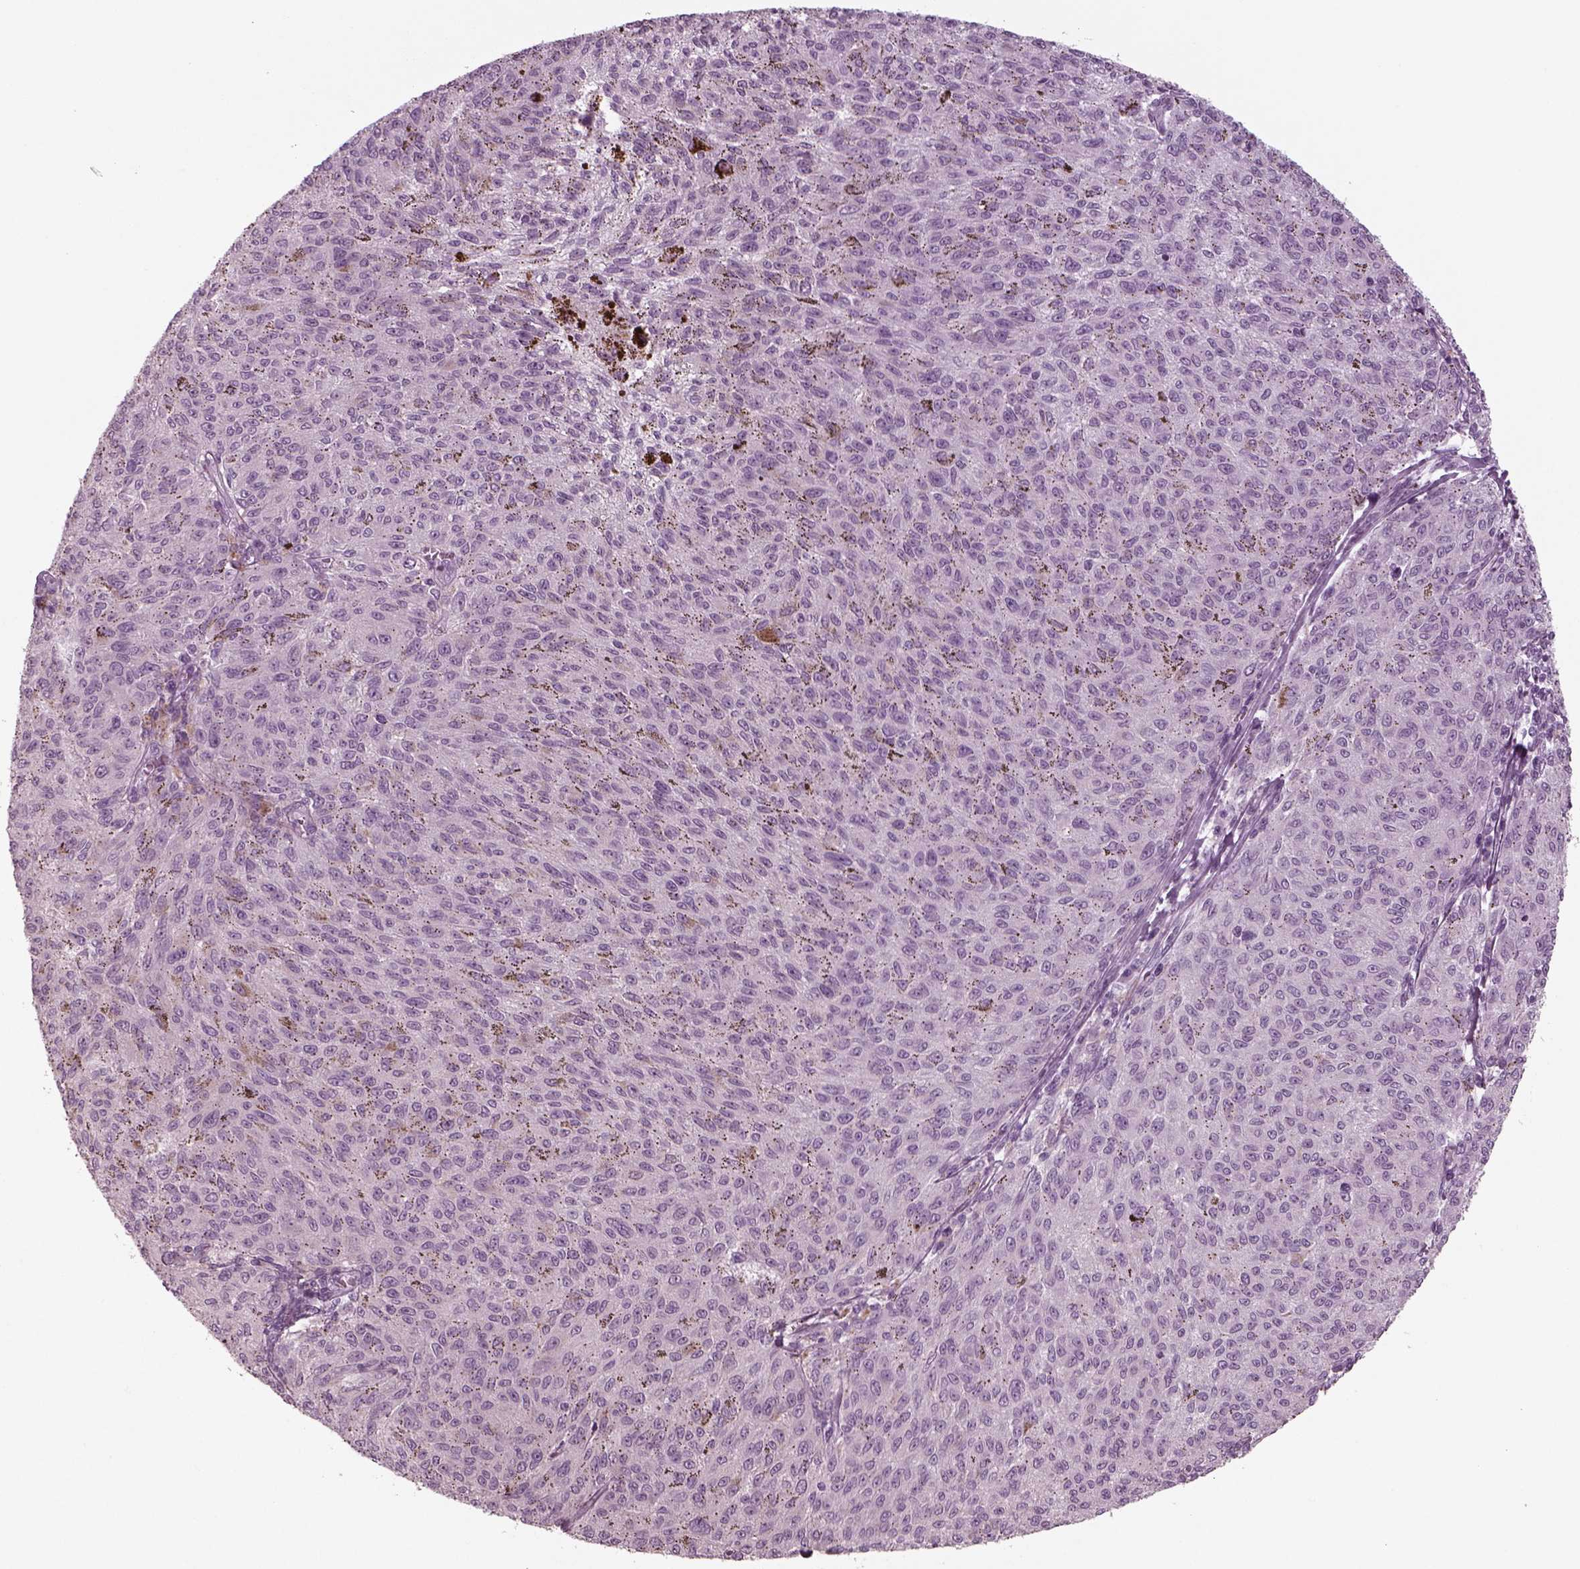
{"staining": {"intensity": "negative", "quantity": "none", "location": "none"}, "tissue": "melanoma", "cell_type": "Tumor cells", "image_type": "cancer", "snomed": [{"axis": "morphology", "description": "Malignant melanoma, NOS"}, {"axis": "topography", "description": "Skin"}], "caption": "DAB (3,3'-diaminobenzidine) immunohistochemical staining of melanoma exhibits no significant expression in tumor cells.", "gene": "MGAT4D", "patient": {"sex": "female", "age": 72}}